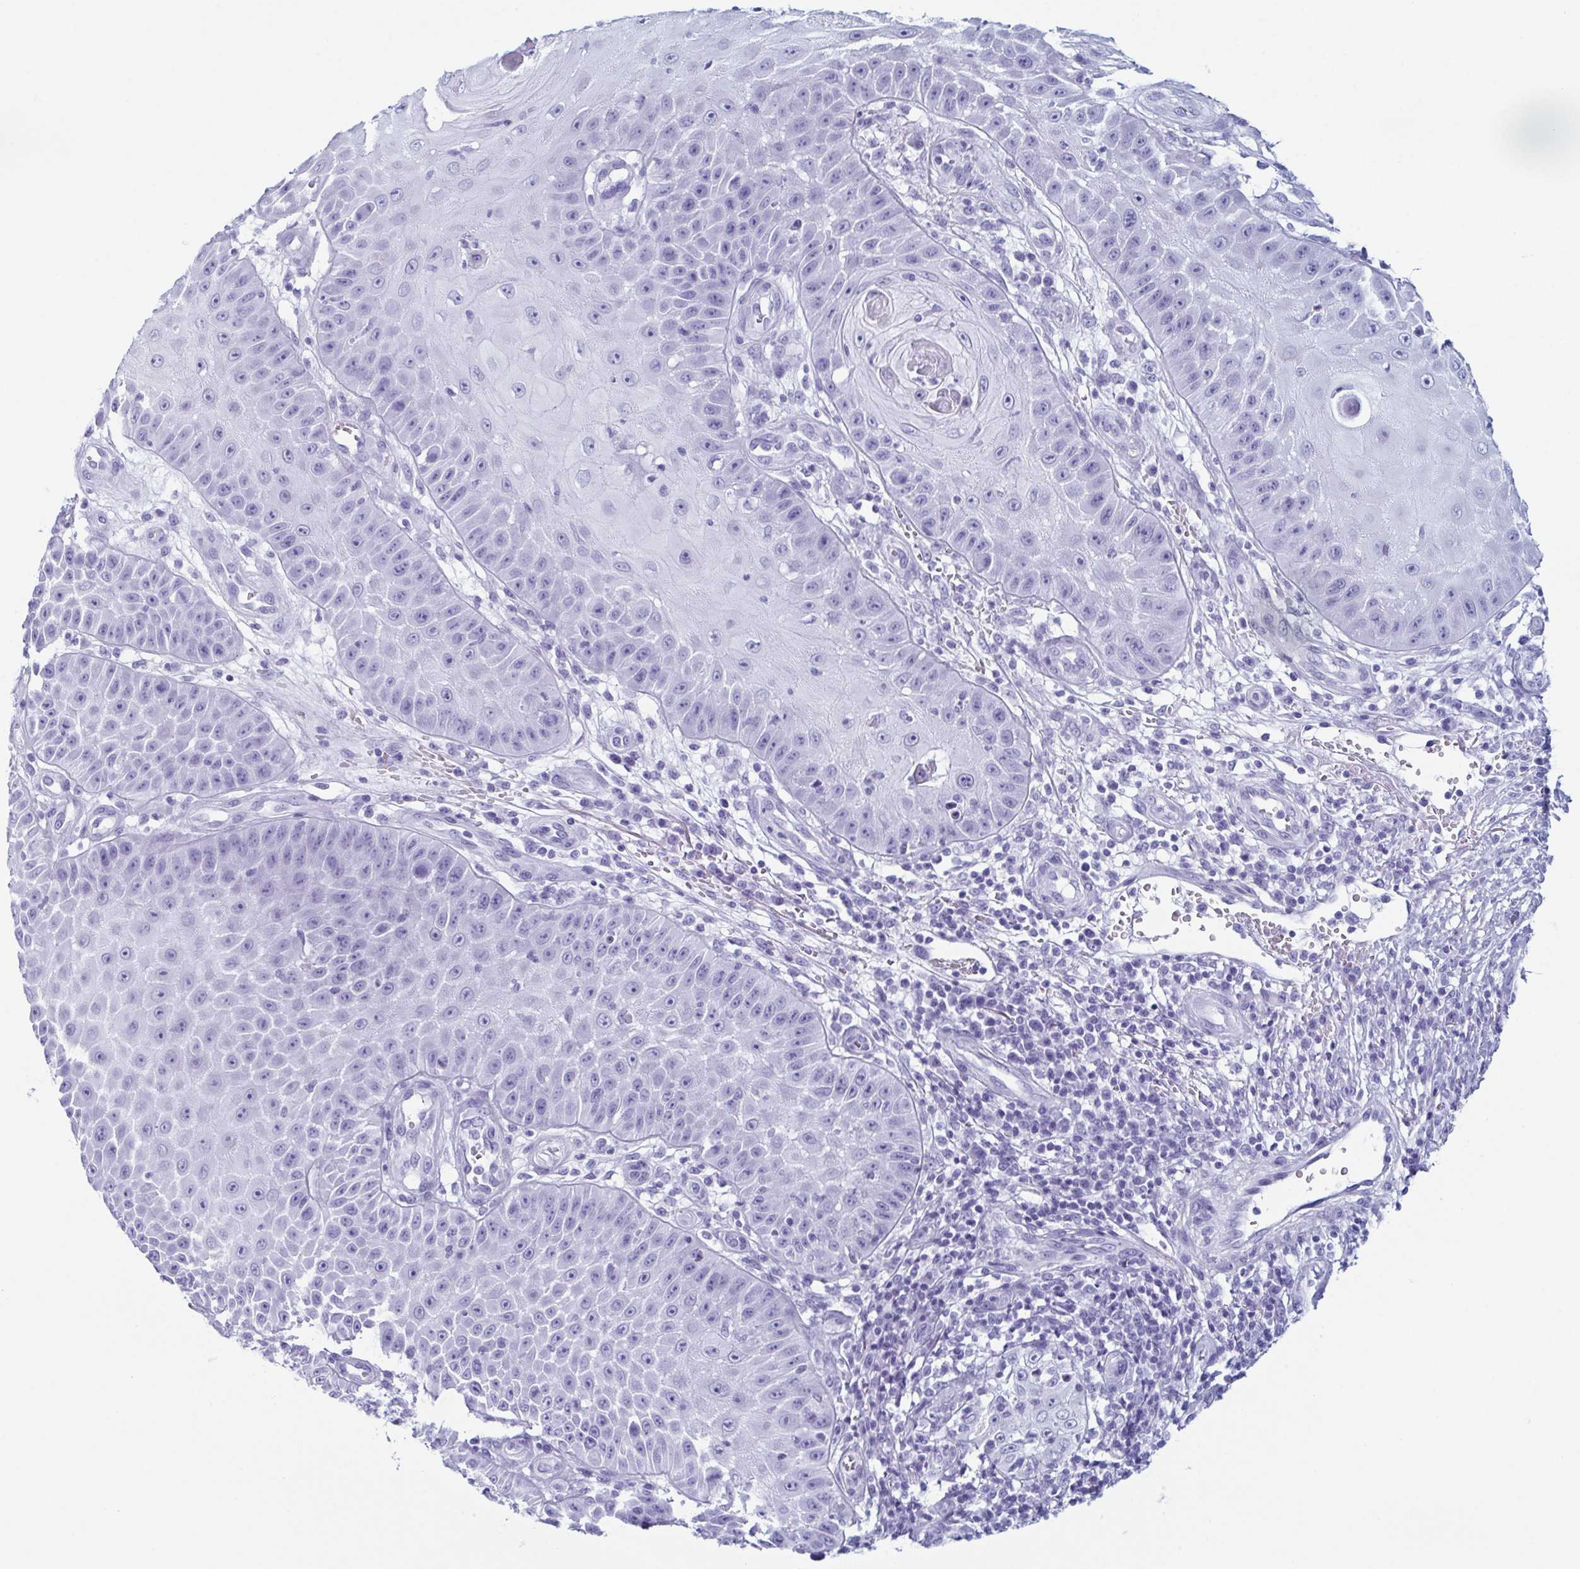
{"staining": {"intensity": "negative", "quantity": "none", "location": "none"}, "tissue": "skin cancer", "cell_type": "Tumor cells", "image_type": "cancer", "snomed": [{"axis": "morphology", "description": "Squamous cell carcinoma, NOS"}, {"axis": "topography", "description": "Skin"}], "caption": "Skin cancer (squamous cell carcinoma) stained for a protein using IHC shows no positivity tumor cells.", "gene": "ENKUR", "patient": {"sex": "male", "age": 70}}